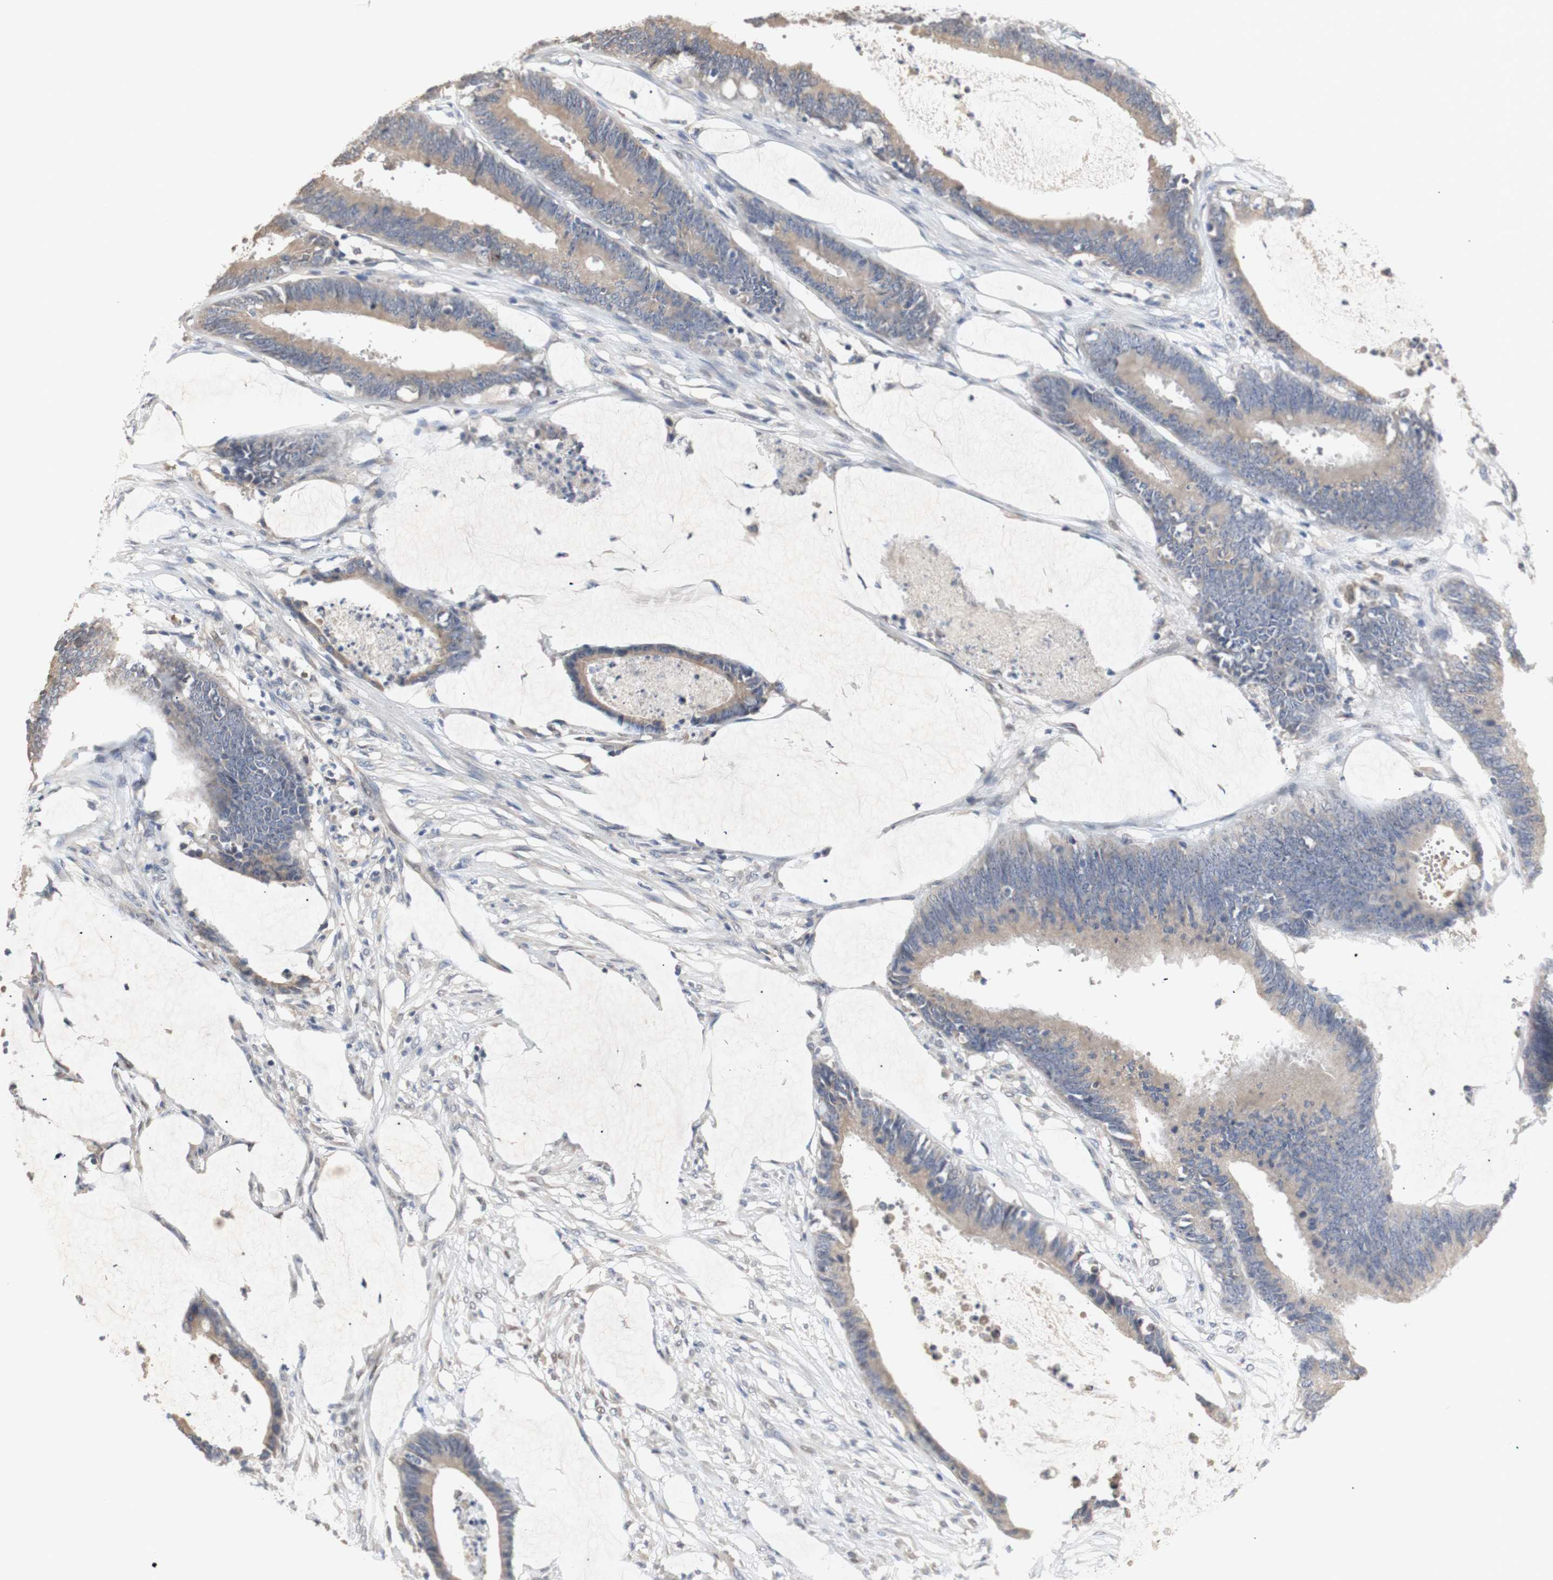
{"staining": {"intensity": "weak", "quantity": ">75%", "location": "cytoplasmic/membranous"}, "tissue": "colorectal cancer", "cell_type": "Tumor cells", "image_type": "cancer", "snomed": [{"axis": "morphology", "description": "Adenocarcinoma, NOS"}, {"axis": "topography", "description": "Rectum"}], "caption": "Immunohistochemistry of adenocarcinoma (colorectal) shows low levels of weak cytoplasmic/membranous staining in approximately >75% of tumor cells.", "gene": "FOSB", "patient": {"sex": "female", "age": 66}}